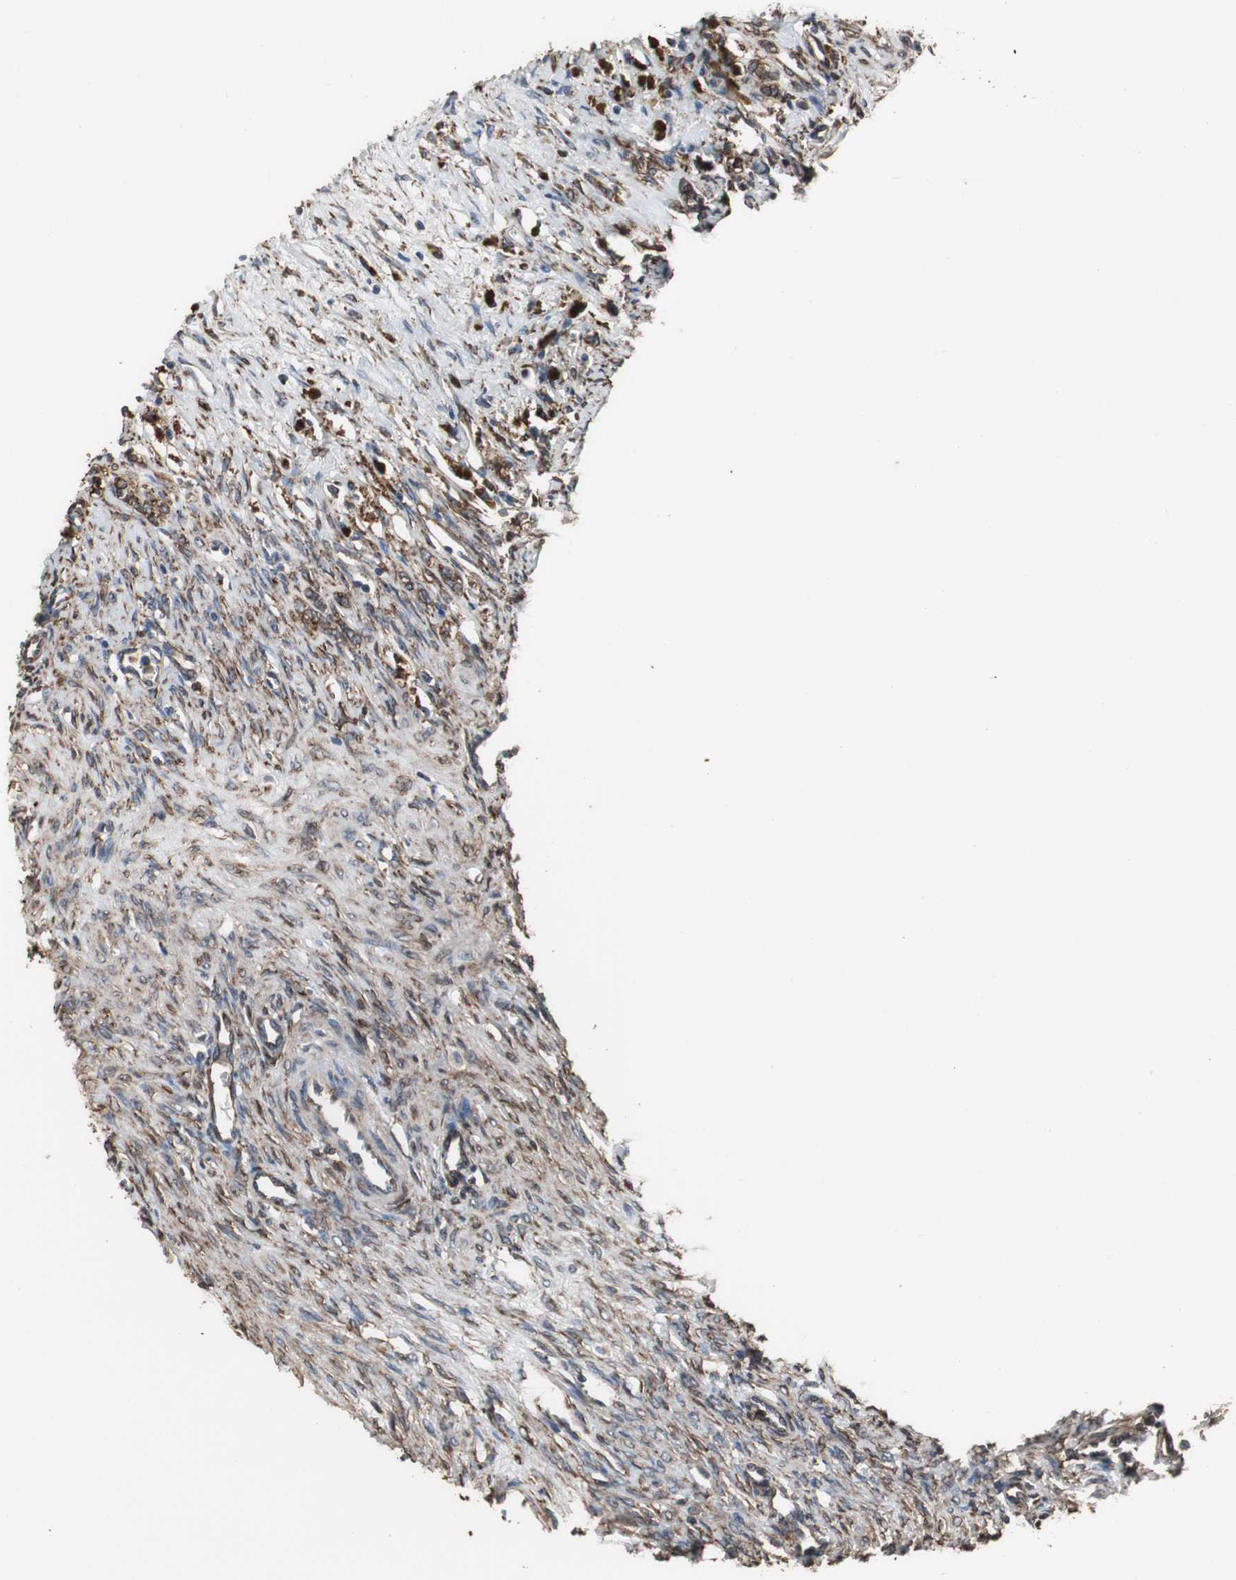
{"staining": {"intensity": "weak", "quantity": "25%-75%", "location": "cytoplasmic/membranous"}, "tissue": "ovary", "cell_type": "Ovarian stroma cells", "image_type": "normal", "snomed": [{"axis": "morphology", "description": "Normal tissue, NOS"}, {"axis": "topography", "description": "Ovary"}], "caption": "This image exhibits IHC staining of unremarkable human ovary, with low weak cytoplasmic/membranous expression in approximately 25%-75% of ovarian stroma cells.", "gene": "CALU", "patient": {"sex": "female", "age": 33}}